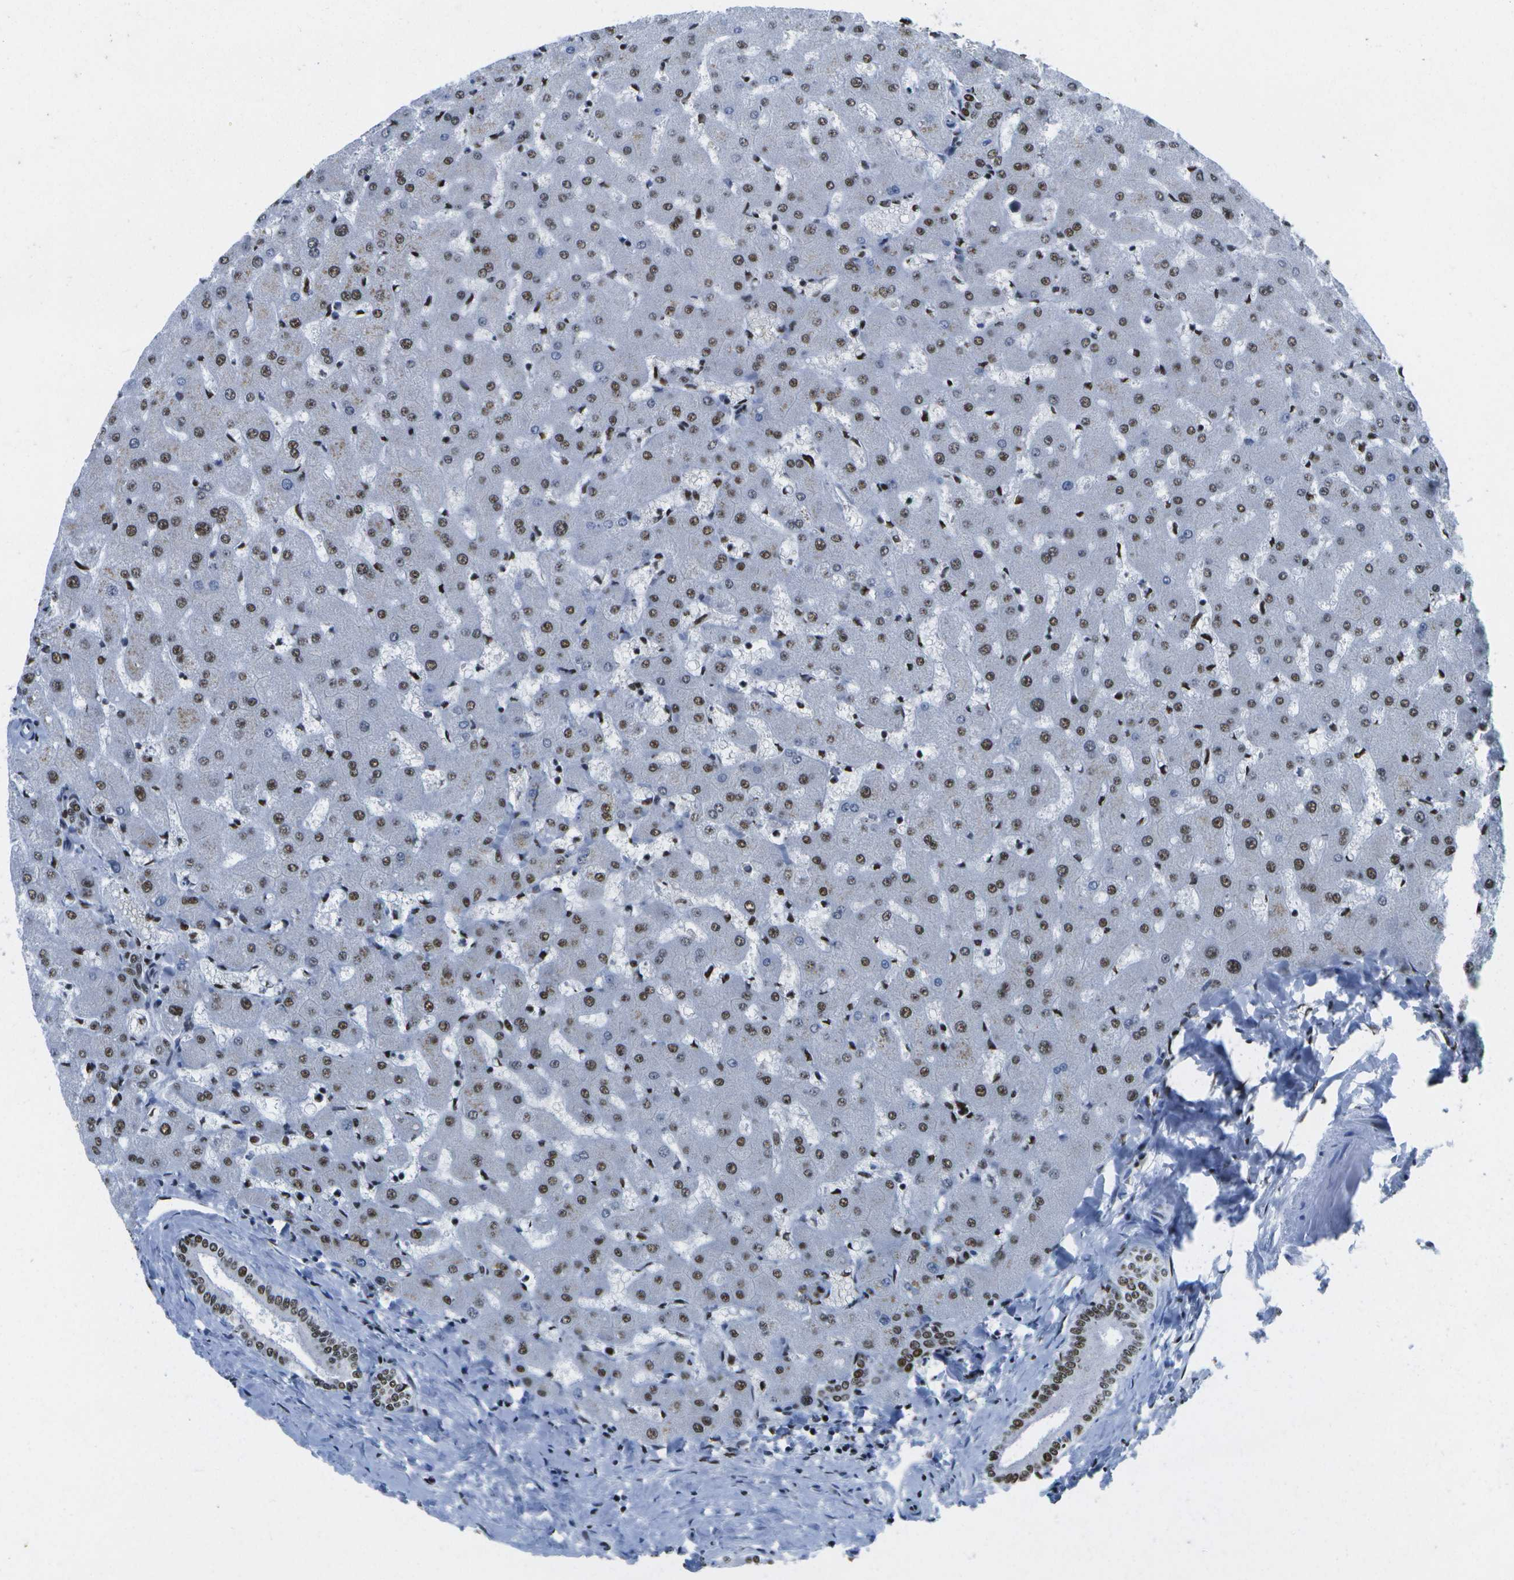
{"staining": {"intensity": "strong", "quantity": ">75%", "location": "nuclear"}, "tissue": "liver", "cell_type": "Cholangiocytes", "image_type": "normal", "snomed": [{"axis": "morphology", "description": "Normal tissue, NOS"}, {"axis": "topography", "description": "Liver"}], "caption": "Brown immunohistochemical staining in normal liver exhibits strong nuclear positivity in about >75% of cholangiocytes.", "gene": "NSRP1", "patient": {"sex": "female", "age": 63}}